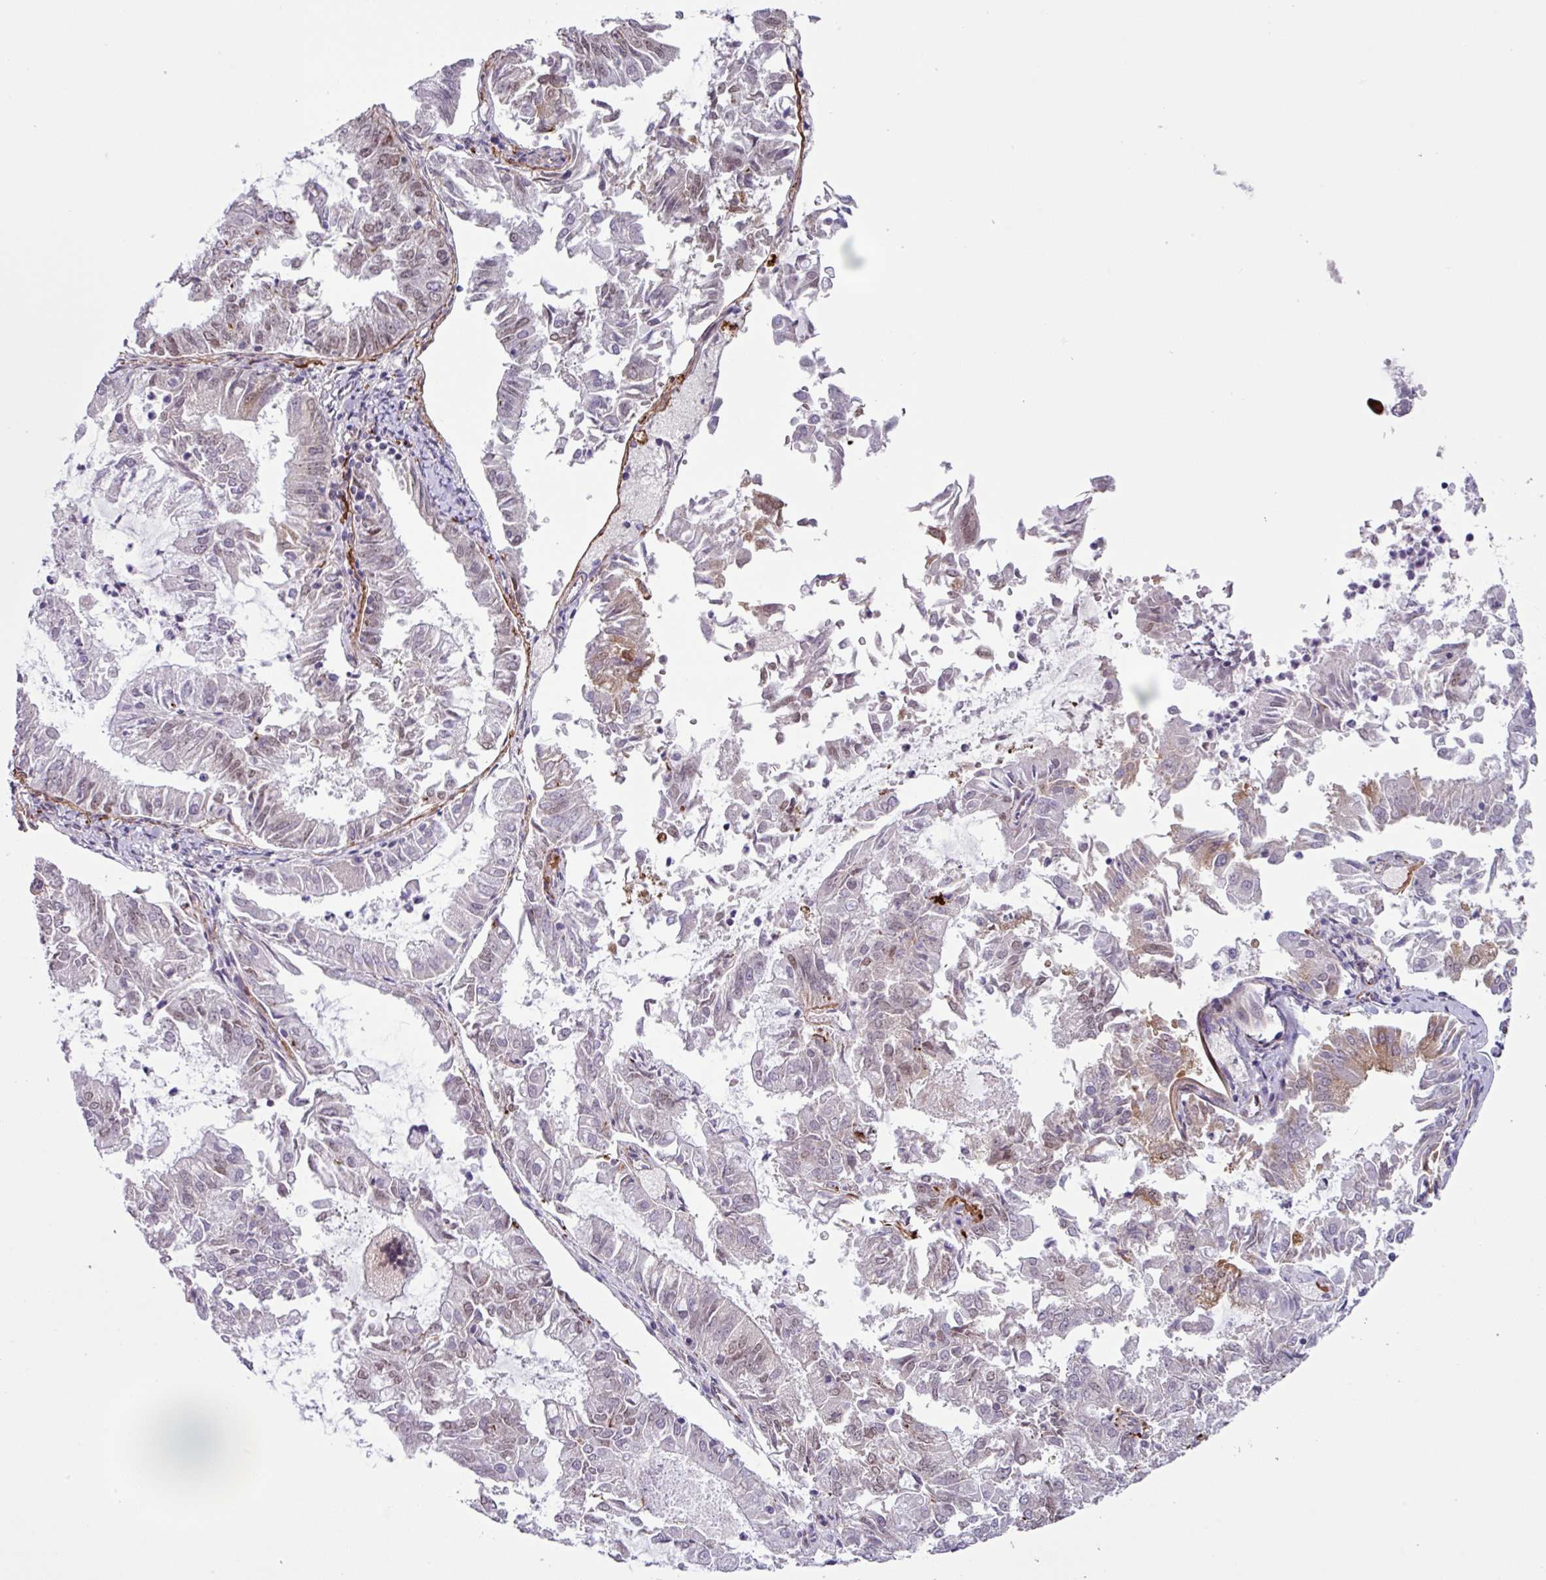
{"staining": {"intensity": "weak", "quantity": "<25%", "location": "nuclear"}, "tissue": "endometrial cancer", "cell_type": "Tumor cells", "image_type": "cancer", "snomed": [{"axis": "morphology", "description": "Adenocarcinoma, NOS"}, {"axis": "topography", "description": "Endometrium"}], "caption": "There is no significant staining in tumor cells of endometrial cancer.", "gene": "CHD3", "patient": {"sex": "female", "age": 57}}